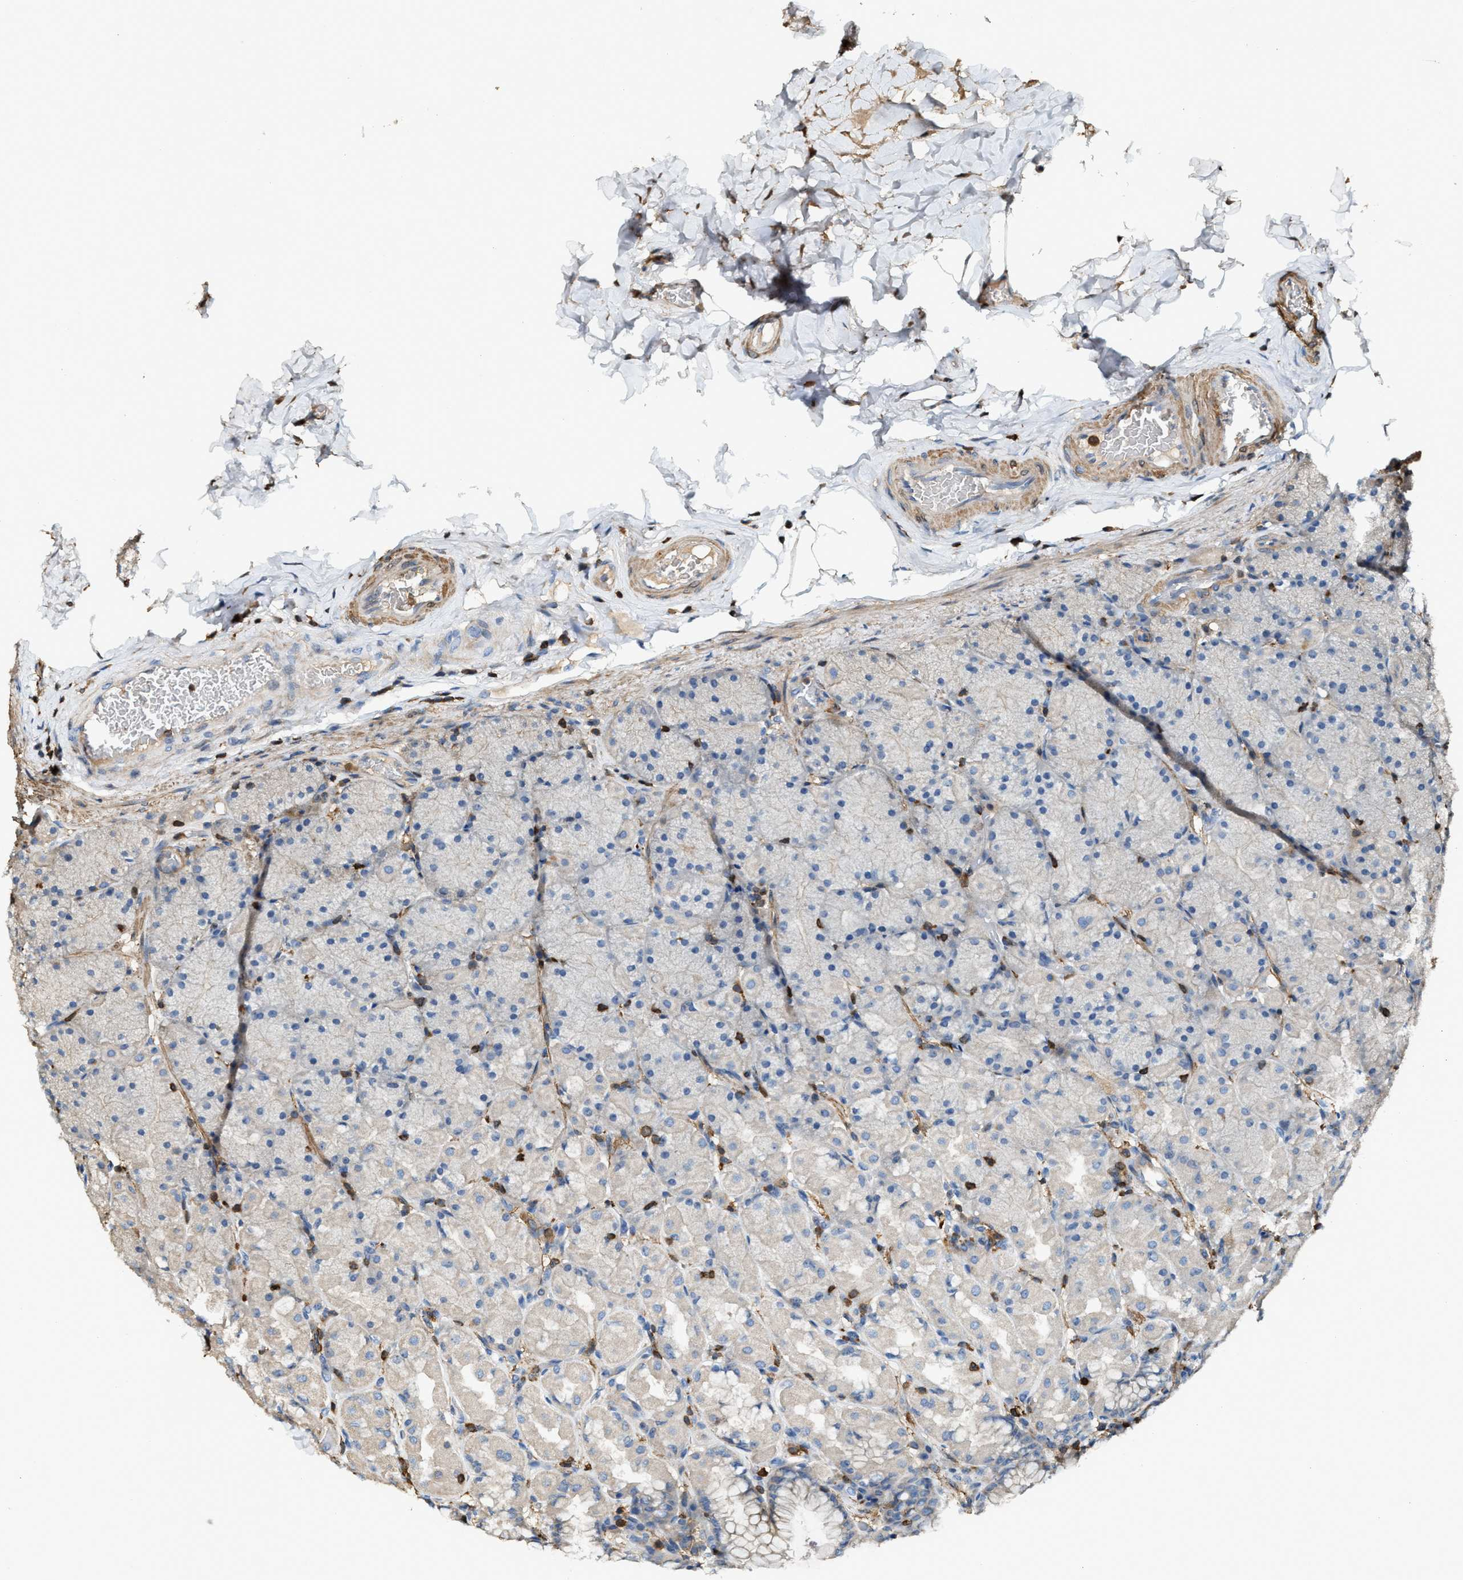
{"staining": {"intensity": "negative", "quantity": "none", "location": "none"}, "tissue": "stomach", "cell_type": "Glandular cells", "image_type": "normal", "snomed": [{"axis": "morphology", "description": "Normal tissue, NOS"}, {"axis": "topography", "description": "Stomach, upper"}], "caption": "The image reveals no significant staining in glandular cells of stomach. Brightfield microscopy of immunohistochemistry (IHC) stained with DAB (3,3'-diaminobenzidine) (brown) and hematoxylin (blue), captured at high magnification.", "gene": "SERPINB5", "patient": {"sex": "female", "age": 56}}